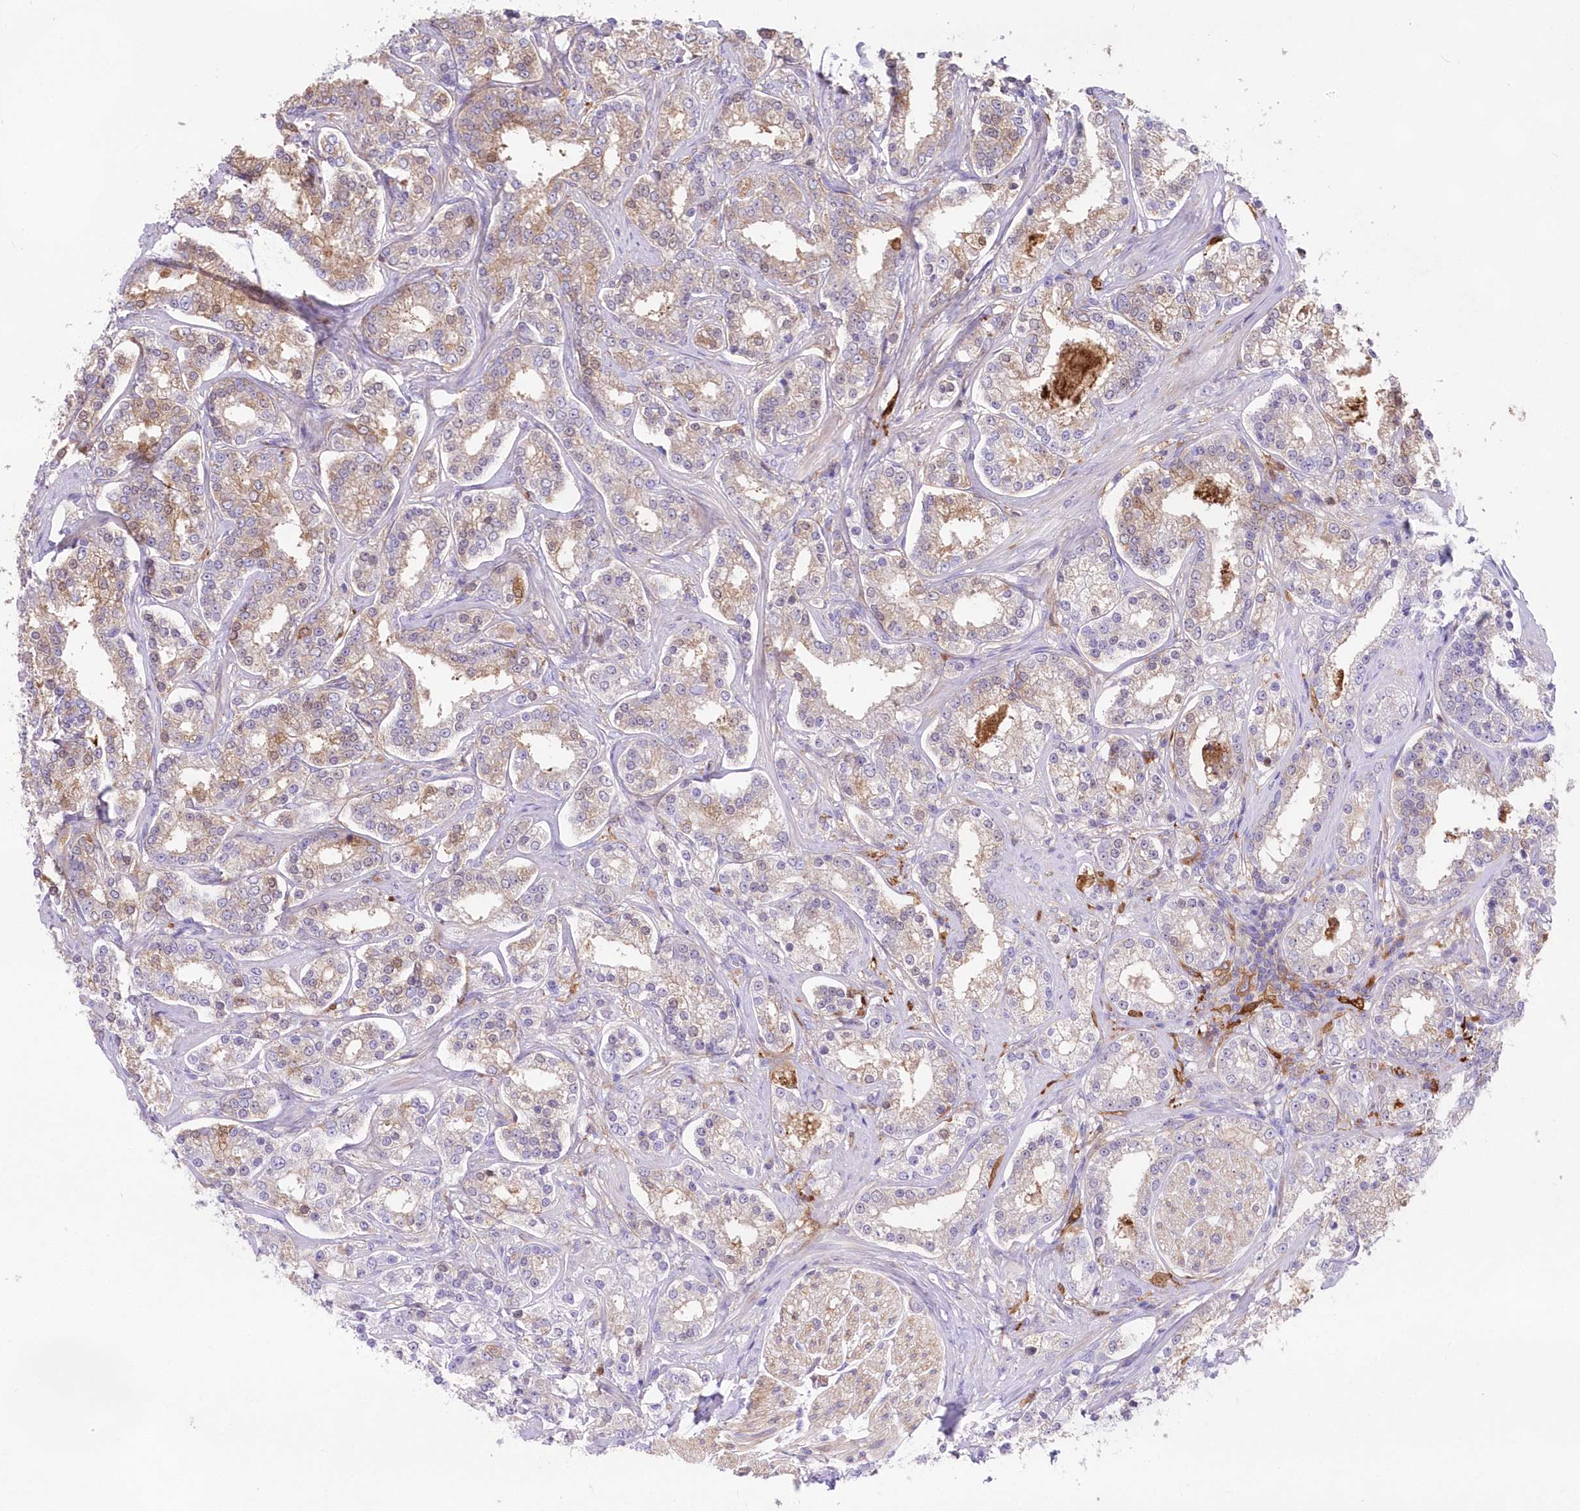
{"staining": {"intensity": "weak", "quantity": "25%-75%", "location": "cytoplasmic/membranous"}, "tissue": "prostate cancer", "cell_type": "Tumor cells", "image_type": "cancer", "snomed": [{"axis": "morphology", "description": "Normal tissue, NOS"}, {"axis": "morphology", "description": "Adenocarcinoma, High grade"}, {"axis": "topography", "description": "Prostate"}], "caption": "IHC histopathology image of human prostate cancer stained for a protein (brown), which shows low levels of weak cytoplasmic/membranous staining in approximately 25%-75% of tumor cells.", "gene": "DNAJC19", "patient": {"sex": "male", "age": 83}}